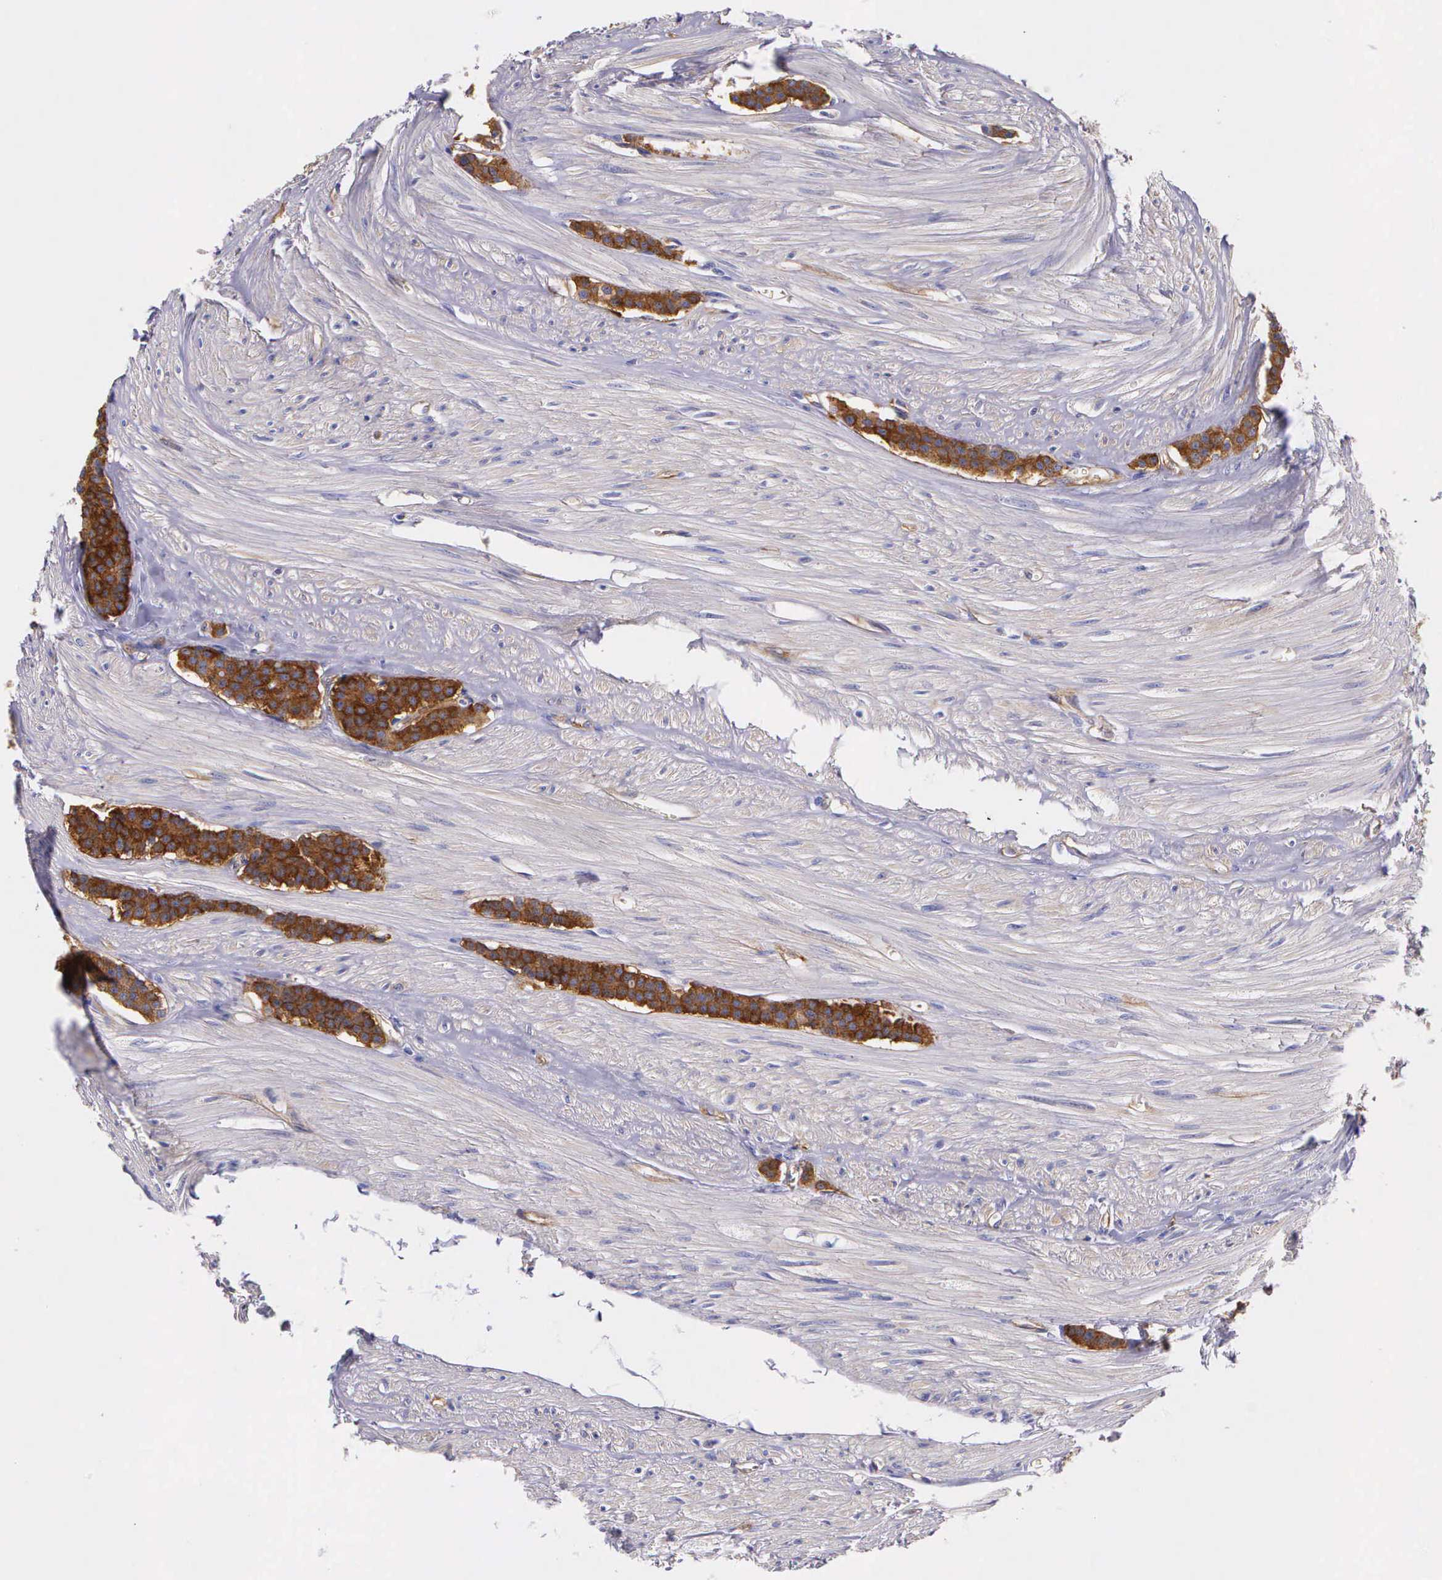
{"staining": {"intensity": "strong", "quantity": ">75%", "location": "cytoplasmic/membranous"}, "tissue": "carcinoid", "cell_type": "Tumor cells", "image_type": "cancer", "snomed": [{"axis": "morphology", "description": "Carcinoid, malignant, NOS"}, {"axis": "topography", "description": "Small intestine"}], "caption": "Human carcinoid (malignant) stained with a protein marker displays strong staining in tumor cells.", "gene": "BCAR1", "patient": {"sex": "male", "age": 60}}